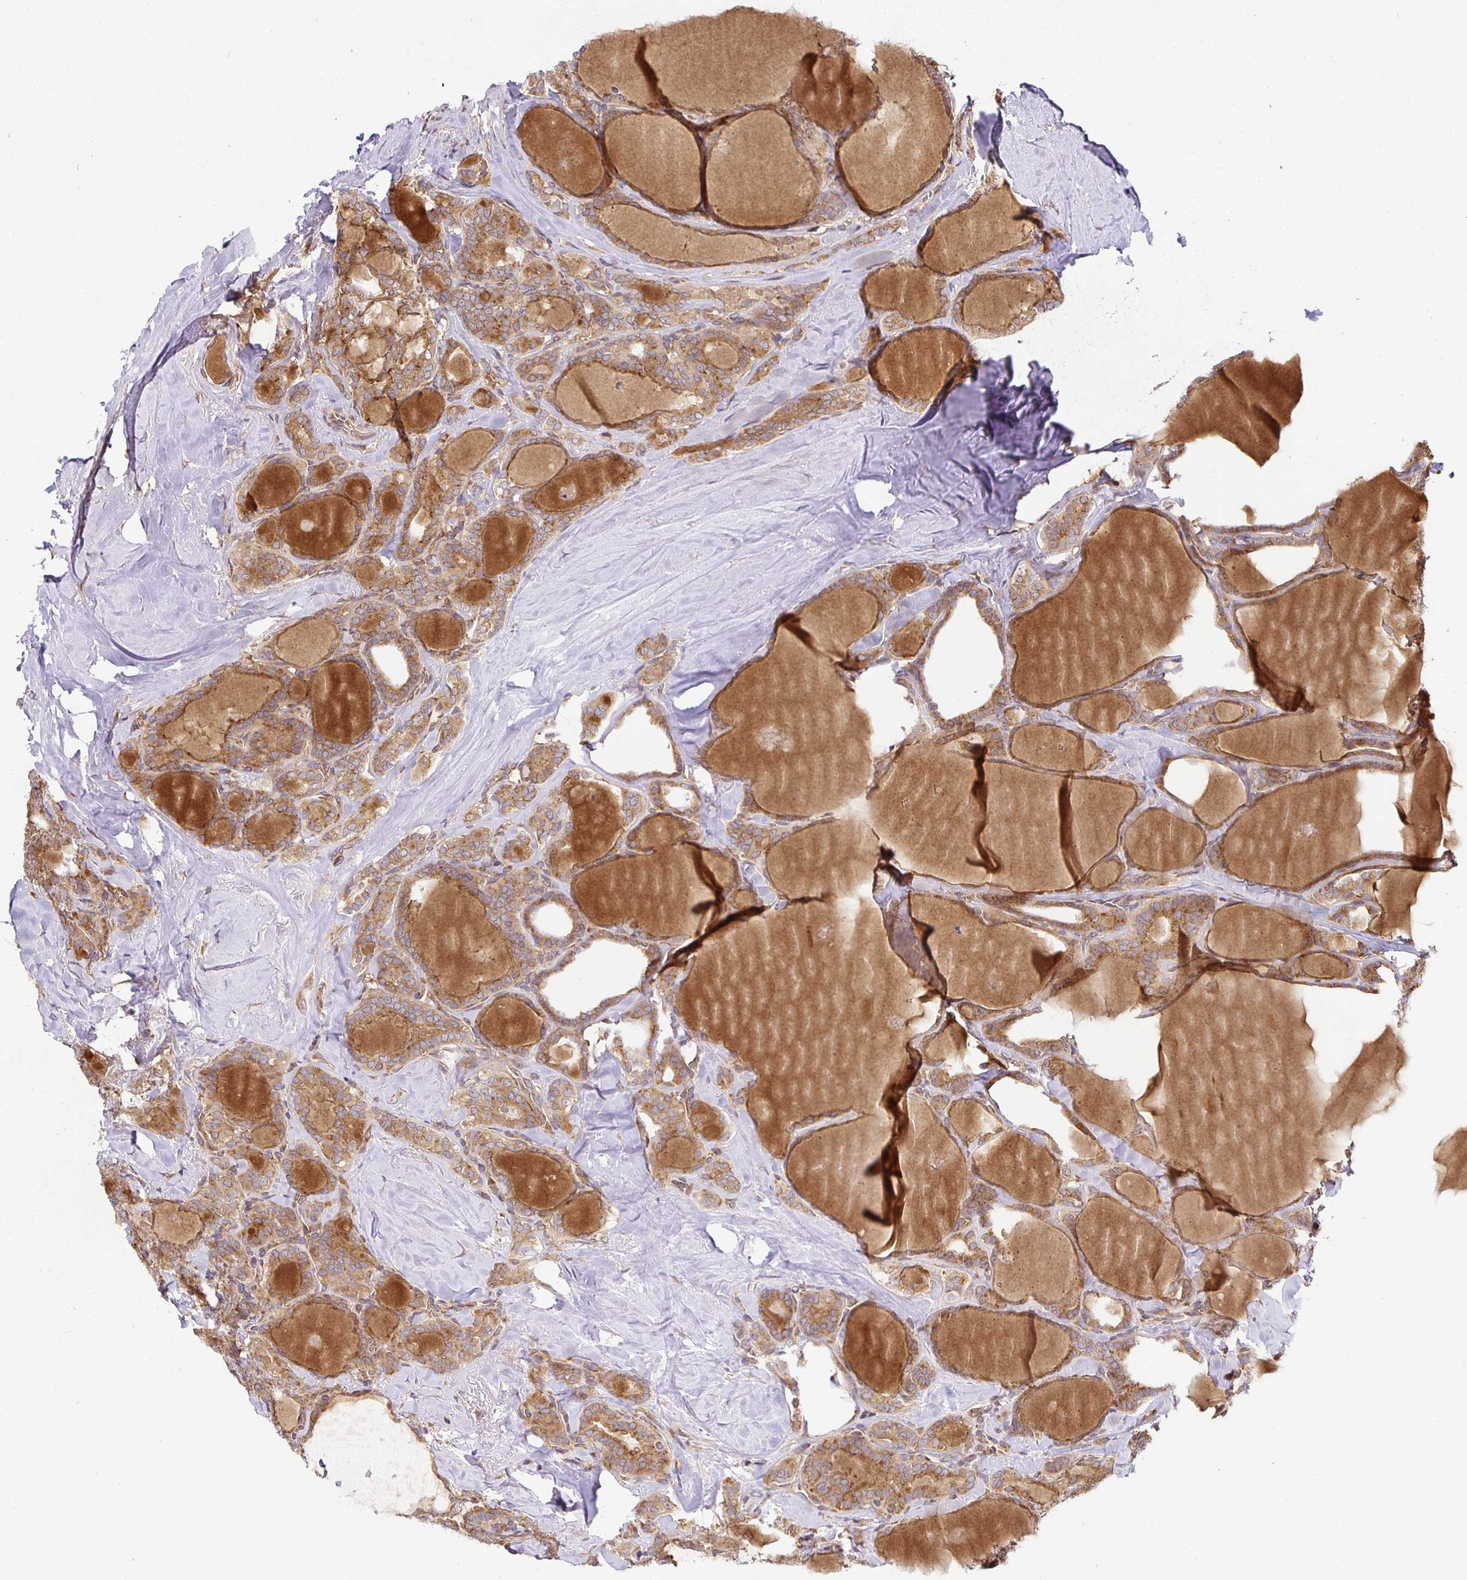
{"staining": {"intensity": "moderate", "quantity": ">75%", "location": "cytoplasmic/membranous"}, "tissue": "thyroid cancer", "cell_type": "Tumor cells", "image_type": "cancer", "snomed": [{"axis": "morphology", "description": "Papillary adenocarcinoma, NOS"}, {"axis": "topography", "description": "Thyroid gland"}], "caption": "There is medium levels of moderate cytoplasmic/membranous staining in tumor cells of thyroid cancer, as demonstrated by immunohistochemical staining (brown color).", "gene": "IRAK1", "patient": {"sex": "male", "age": 30}}